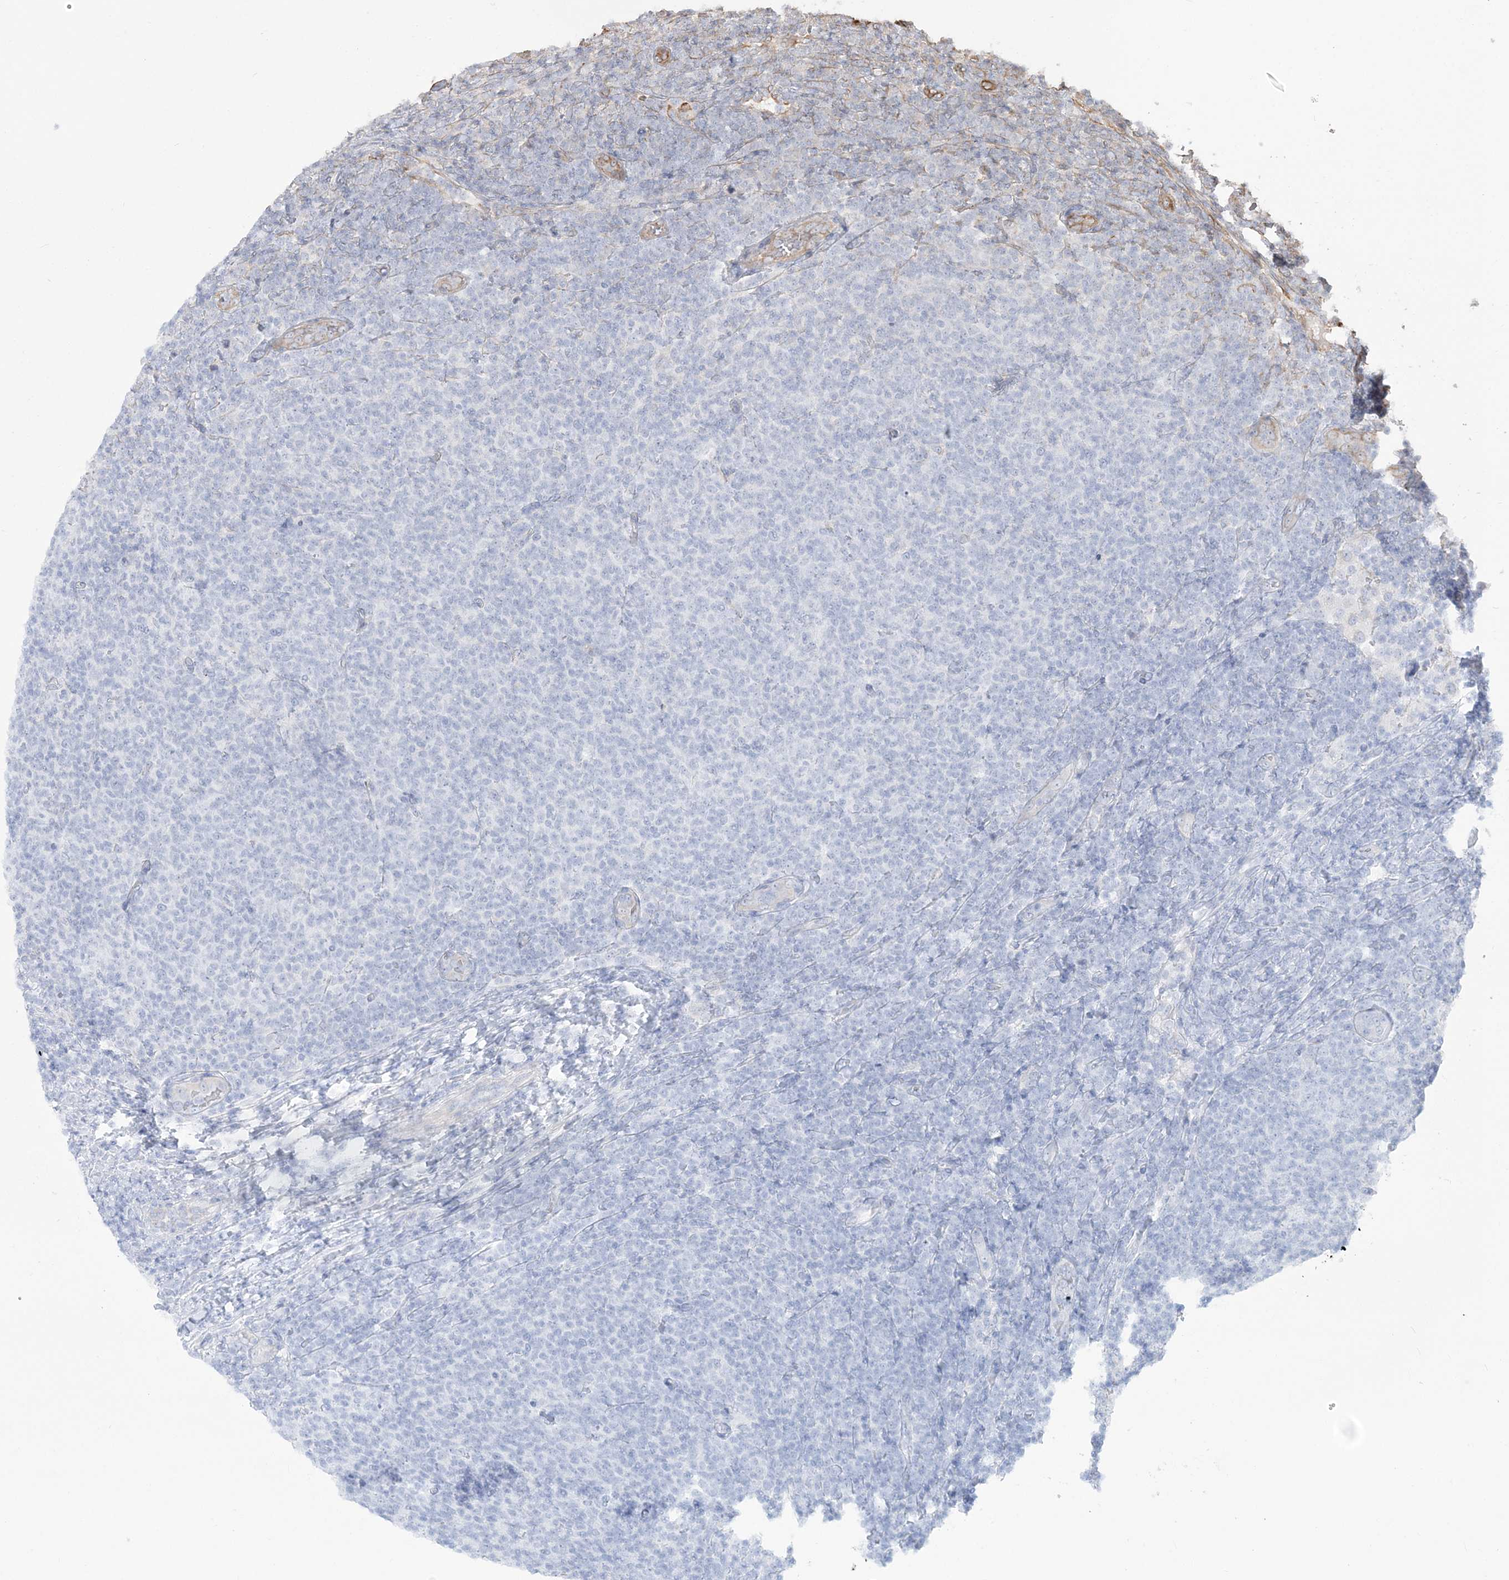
{"staining": {"intensity": "negative", "quantity": "none", "location": "none"}, "tissue": "lymphoma", "cell_type": "Tumor cells", "image_type": "cancer", "snomed": [{"axis": "morphology", "description": "Malignant lymphoma, non-Hodgkin's type, Low grade"}, {"axis": "topography", "description": "Lymph node"}], "caption": "Protein analysis of lymphoma demonstrates no significant positivity in tumor cells. (DAB immunohistochemistry with hematoxylin counter stain).", "gene": "ZNF821", "patient": {"sex": "male", "age": 66}}